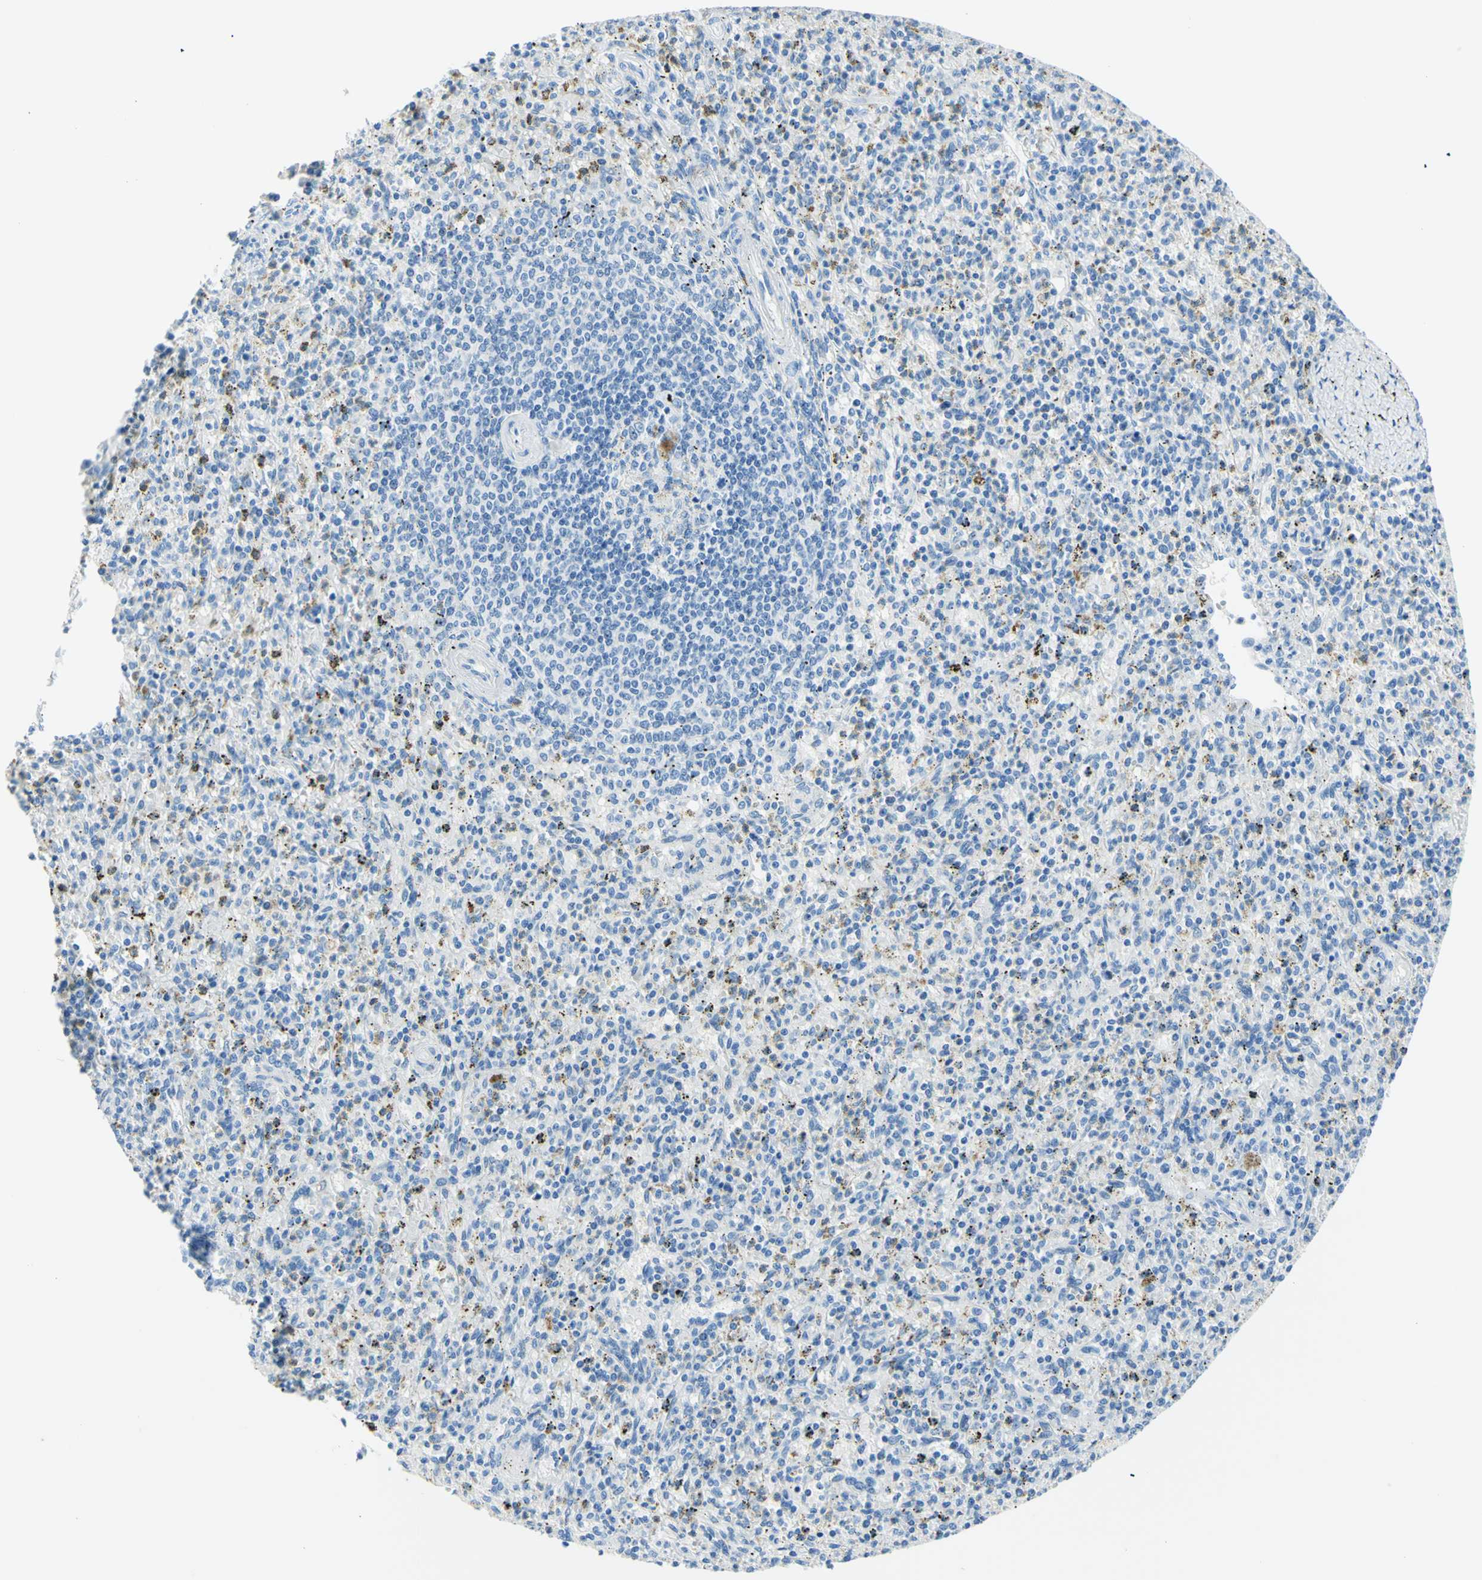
{"staining": {"intensity": "weak", "quantity": "<25%", "location": "cytoplasmic/membranous"}, "tissue": "spleen", "cell_type": "Cells in red pulp", "image_type": "normal", "snomed": [{"axis": "morphology", "description": "Normal tissue, NOS"}, {"axis": "topography", "description": "Spleen"}], "caption": "IHC of unremarkable human spleen demonstrates no positivity in cells in red pulp.", "gene": "MYH2", "patient": {"sex": "male", "age": 72}}